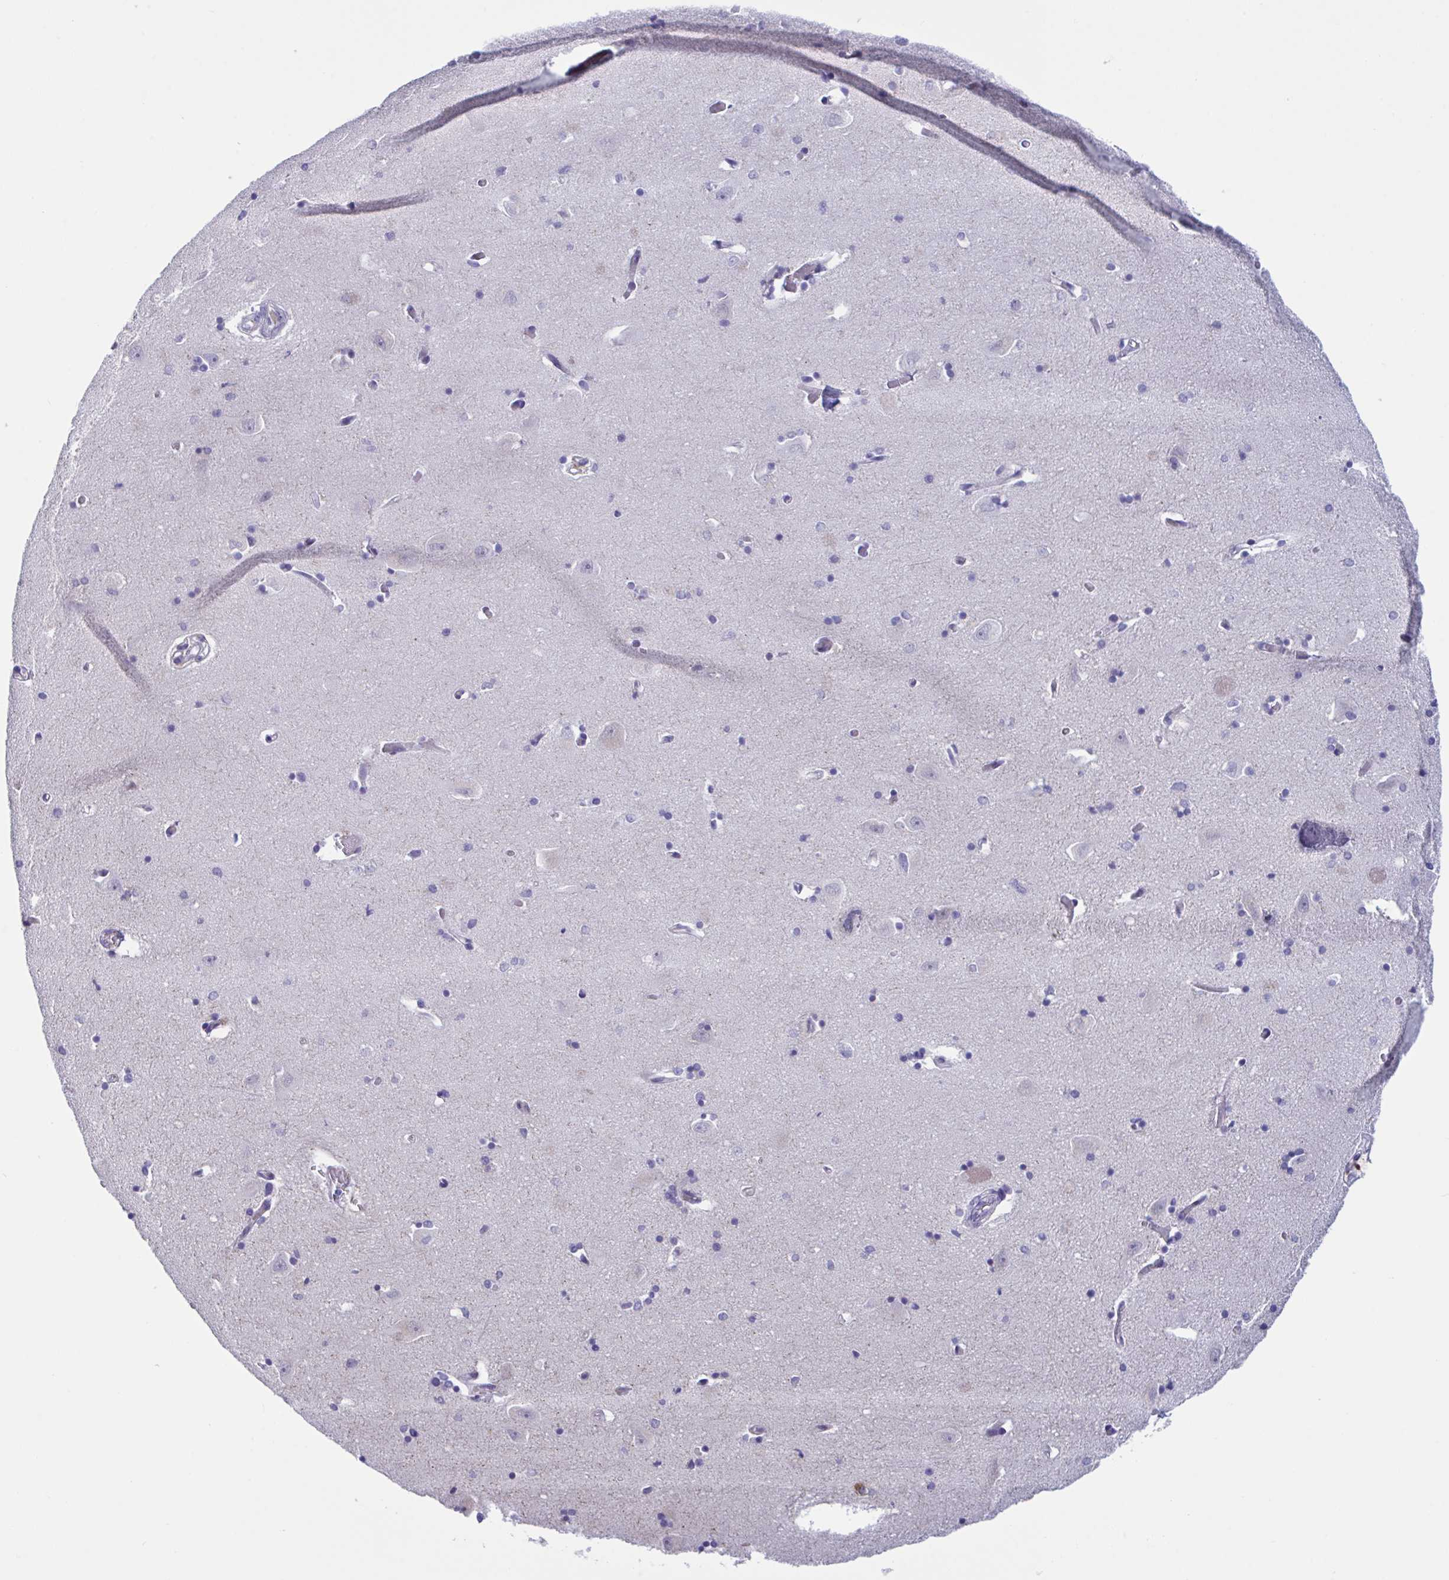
{"staining": {"intensity": "negative", "quantity": "none", "location": "none"}, "tissue": "caudate", "cell_type": "Glial cells", "image_type": "normal", "snomed": [{"axis": "morphology", "description": "Normal tissue, NOS"}, {"axis": "topography", "description": "Lateral ventricle wall"}, {"axis": "topography", "description": "Hippocampus"}], "caption": "Glial cells show no significant positivity in unremarkable caudate.", "gene": "MS4A14", "patient": {"sex": "female", "age": 63}}